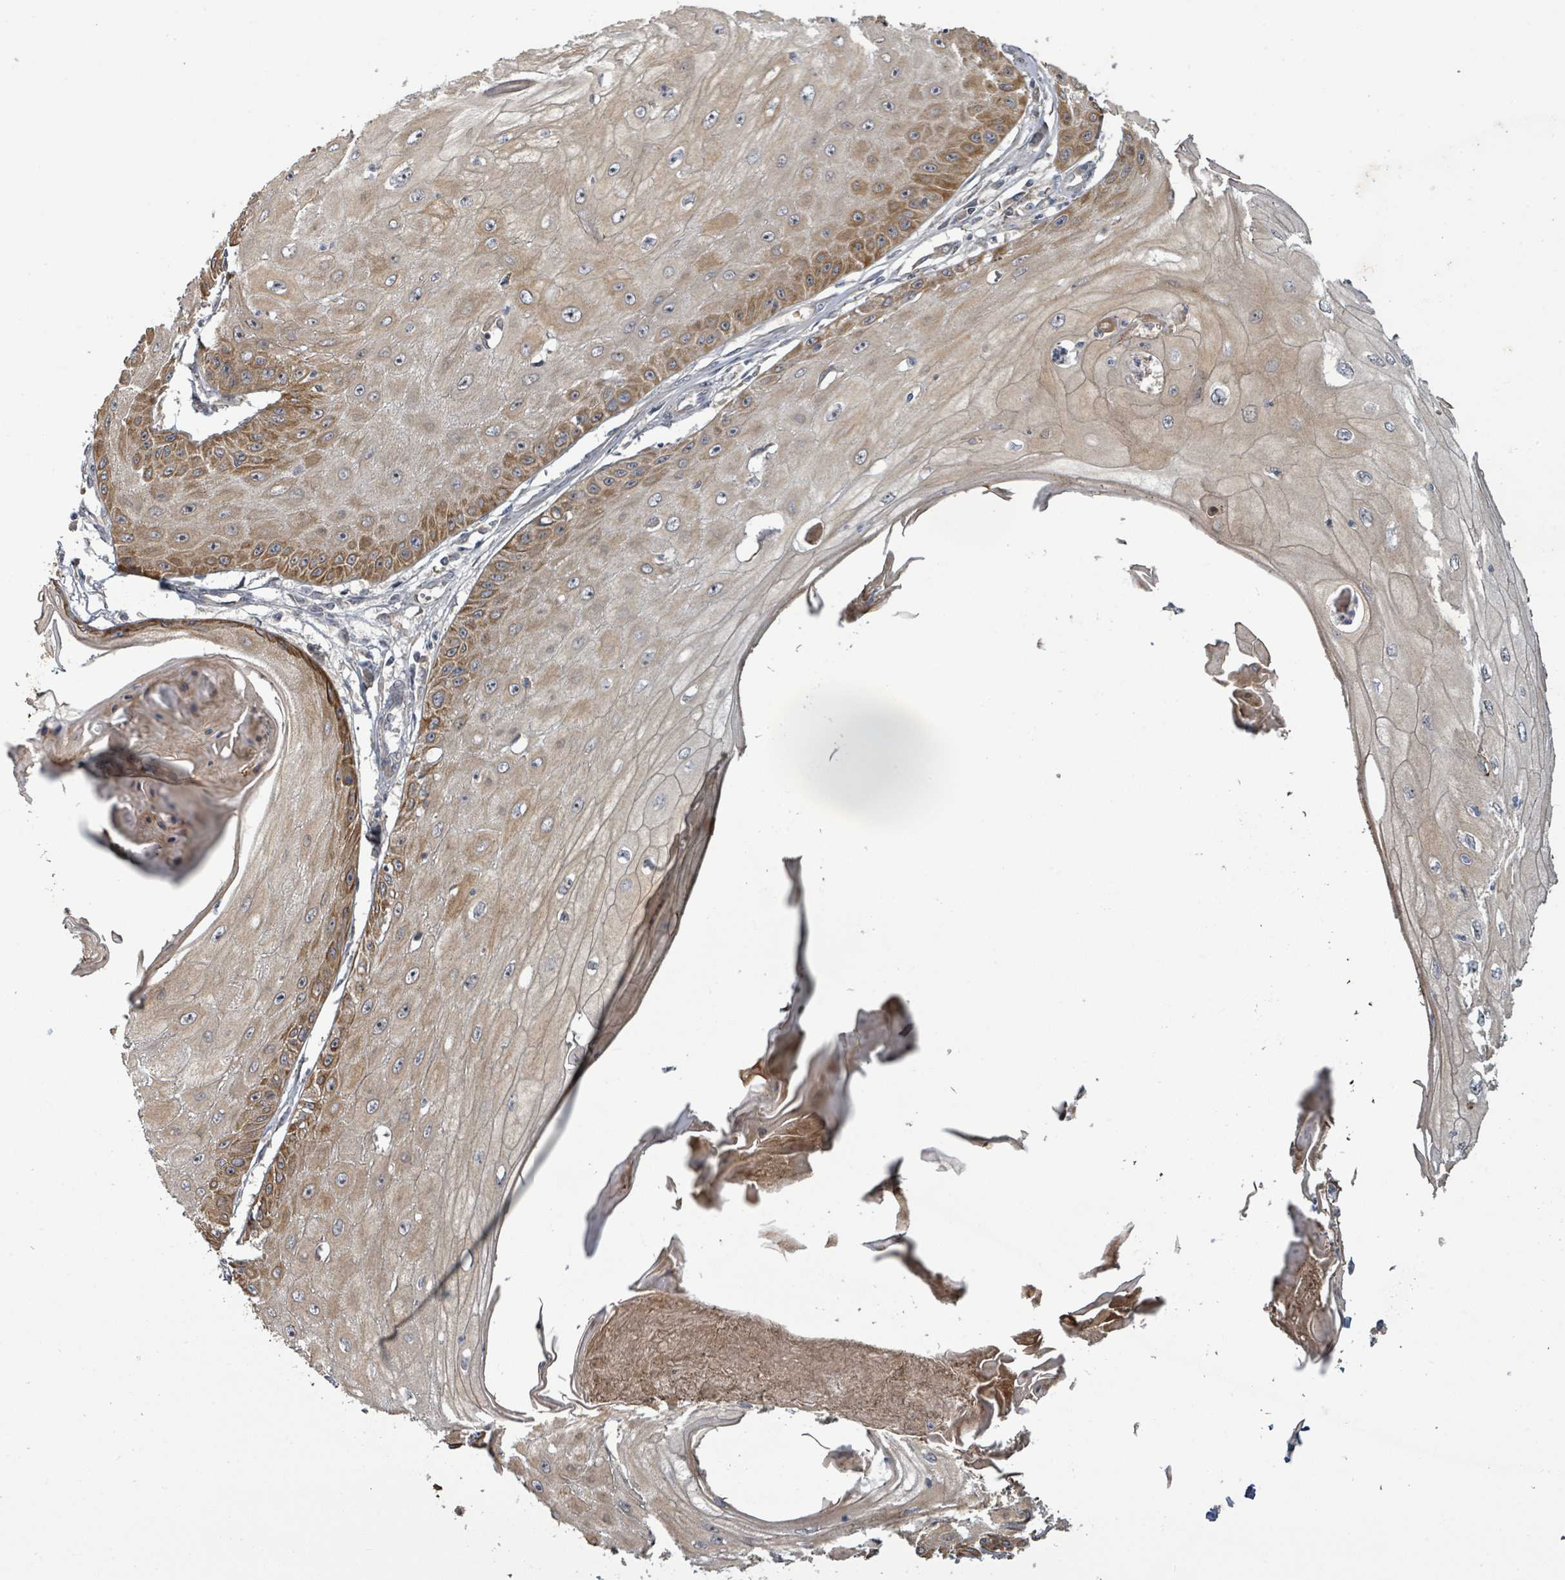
{"staining": {"intensity": "moderate", "quantity": "25%-75%", "location": "cytoplasmic/membranous"}, "tissue": "skin cancer", "cell_type": "Tumor cells", "image_type": "cancer", "snomed": [{"axis": "morphology", "description": "Squamous cell carcinoma, NOS"}, {"axis": "topography", "description": "Skin"}], "caption": "There is medium levels of moderate cytoplasmic/membranous positivity in tumor cells of squamous cell carcinoma (skin), as demonstrated by immunohistochemical staining (brown color).", "gene": "ITGA11", "patient": {"sex": "male", "age": 70}}